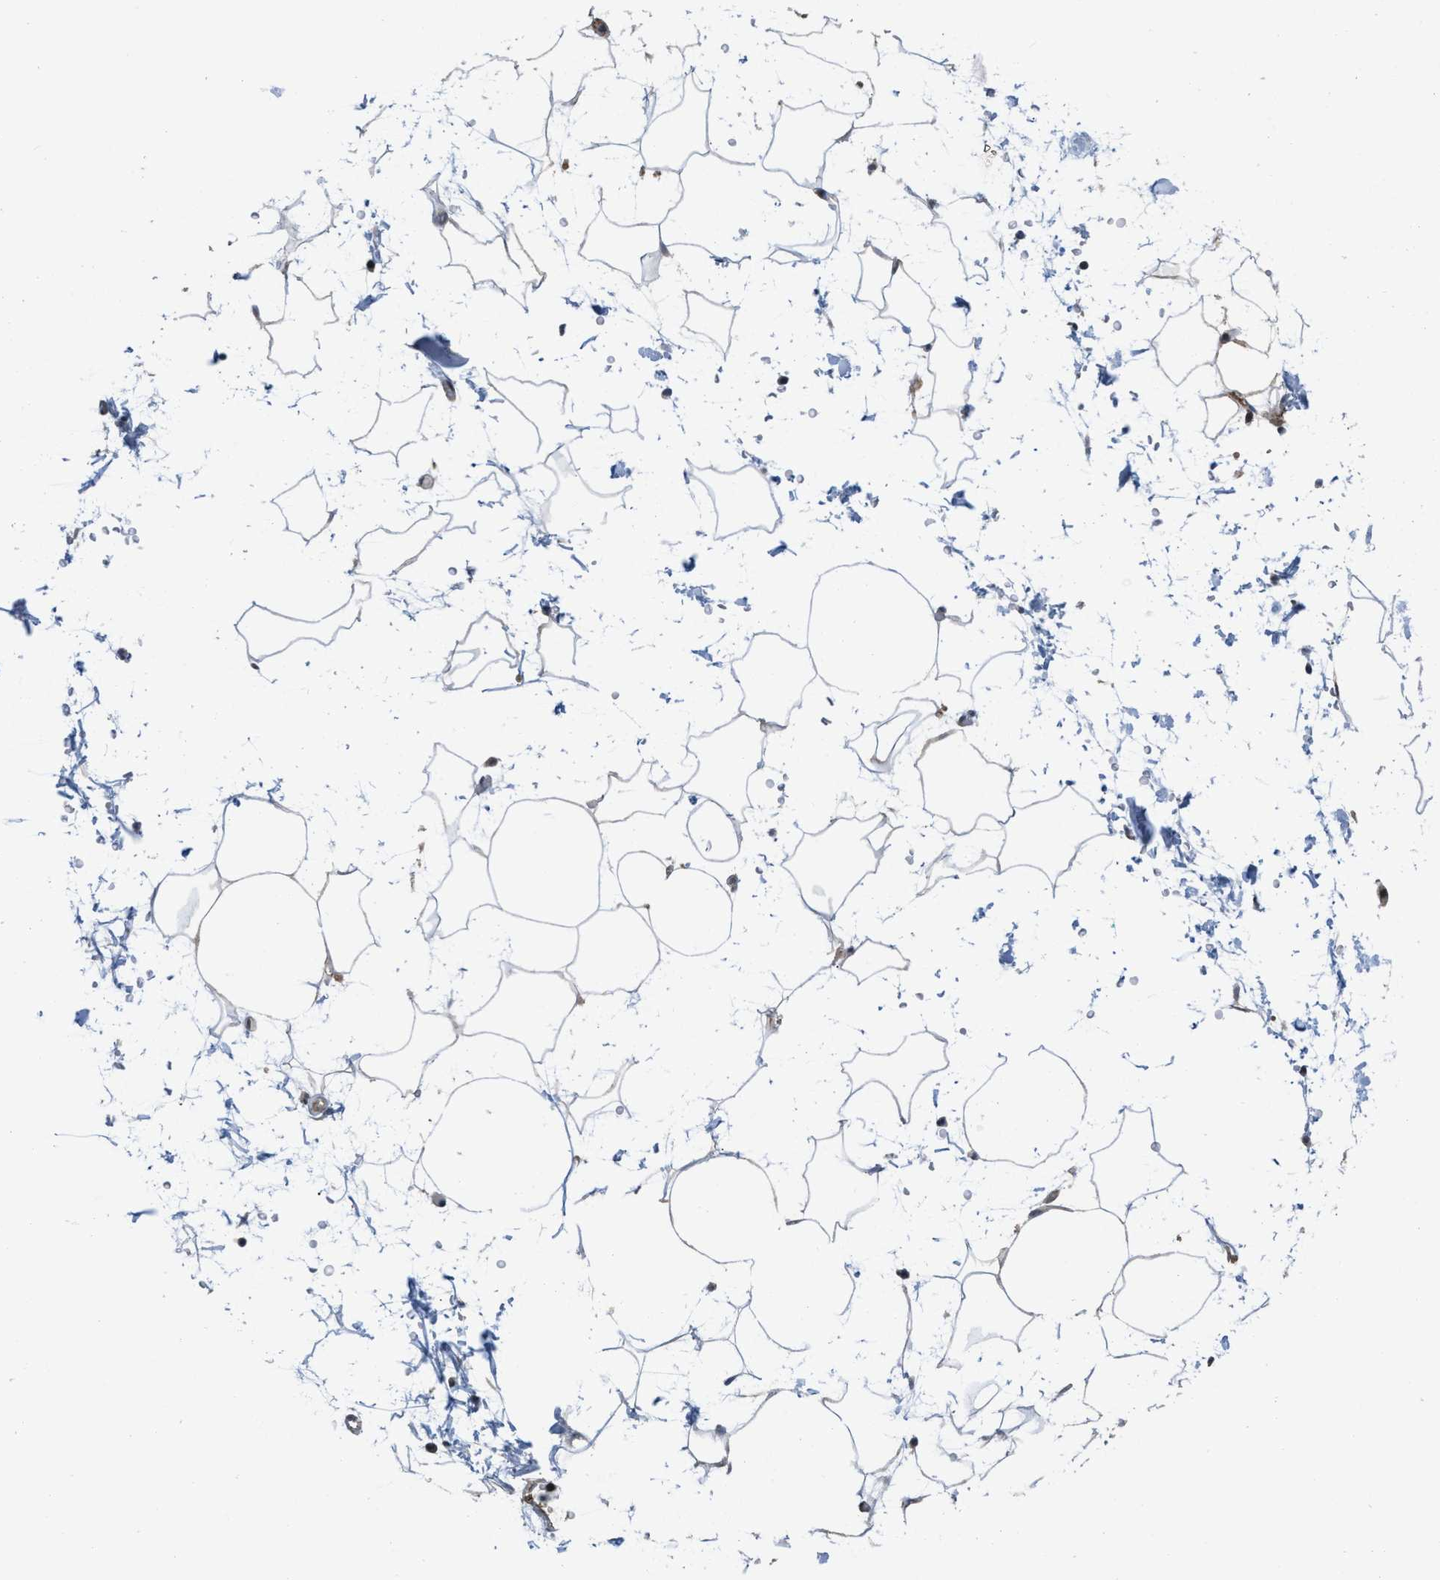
{"staining": {"intensity": "weak", "quantity": ">75%", "location": "cytoplasmic/membranous"}, "tissue": "adipose tissue", "cell_type": "Adipocytes", "image_type": "normal", "snomed": [{"axis": "morphology", "description": "Normal tissue, NOS"}, {"axis": "topography", "description": "Soft tissue"}], "caption": "Immunohistochemical staining of benign adipose tissue demonstrates weak cytoplasmic/membranous protein staining in approximately >75% of adipocytes. (DAB (3,3'-diaminobenzidine) IHC with brightfield microscopy, high magnification).", "gene": "NAPEPLD", "patient": {"sex": "male", "age": 72}}